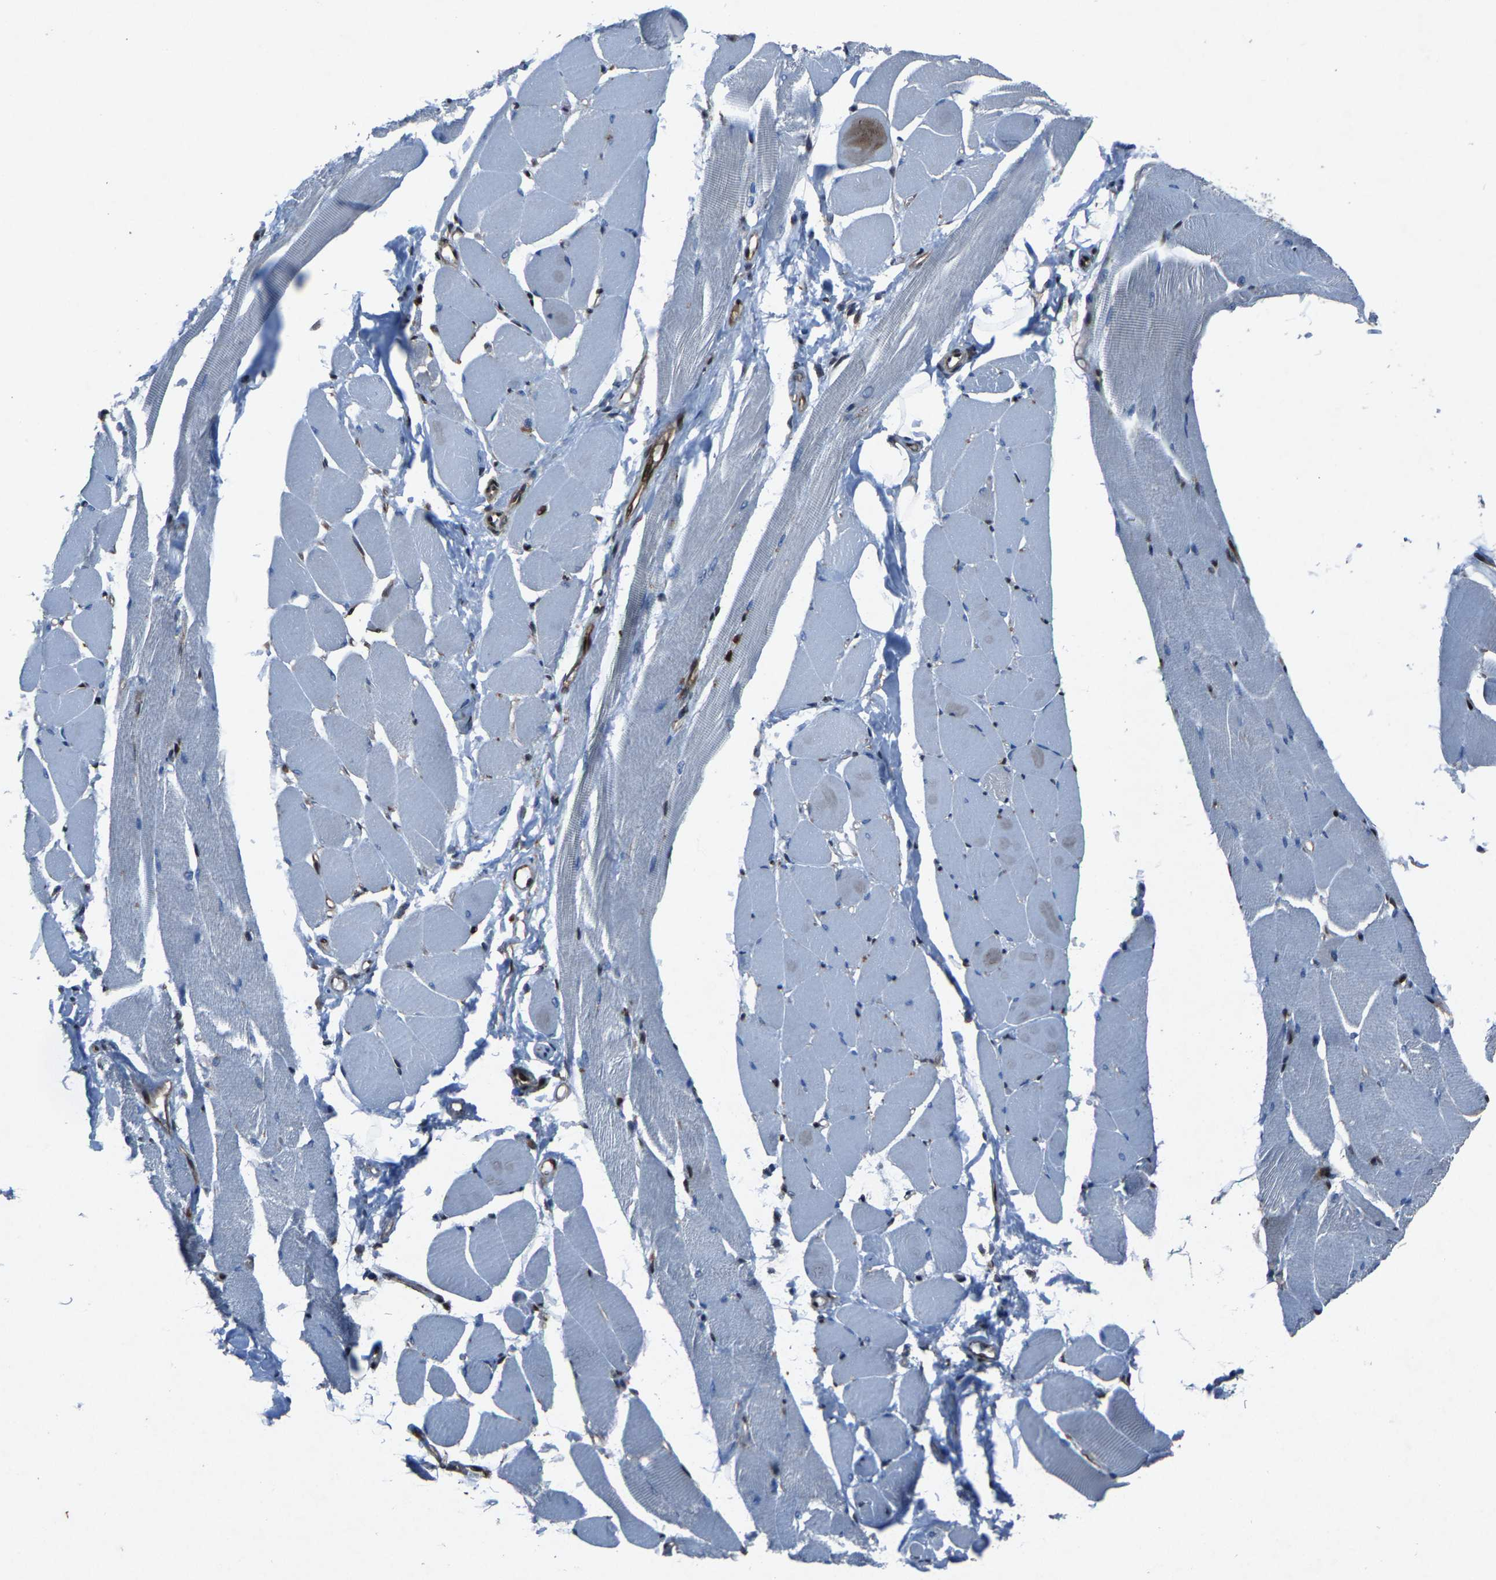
{"staining": {"intensity": "moderate", "quantity": "<25%", "location": "nuclear"}, "tissue": "skeletal muscle", "cell_type": "Myocytes", "image_type": "normal", "snomed": [{"axis": "morphology", "description": "Normal tissue, NOS"}, {"axis": "topography", "description": "Skeletal muscle"}, {"axis": "topography", "description": "Peripheral nerve tissue"}], "caption": "Brown immunohistochemical staining in benign skeletal muscle displays moderate nuclear expression in about <25% of myocytes. (Stains: DAB in brown, nuclei in blue, Microscopy: brightfield microscopy at high magnification).", "gene": "ATXN3", "patient": {"sex": "female", "age": 84}}